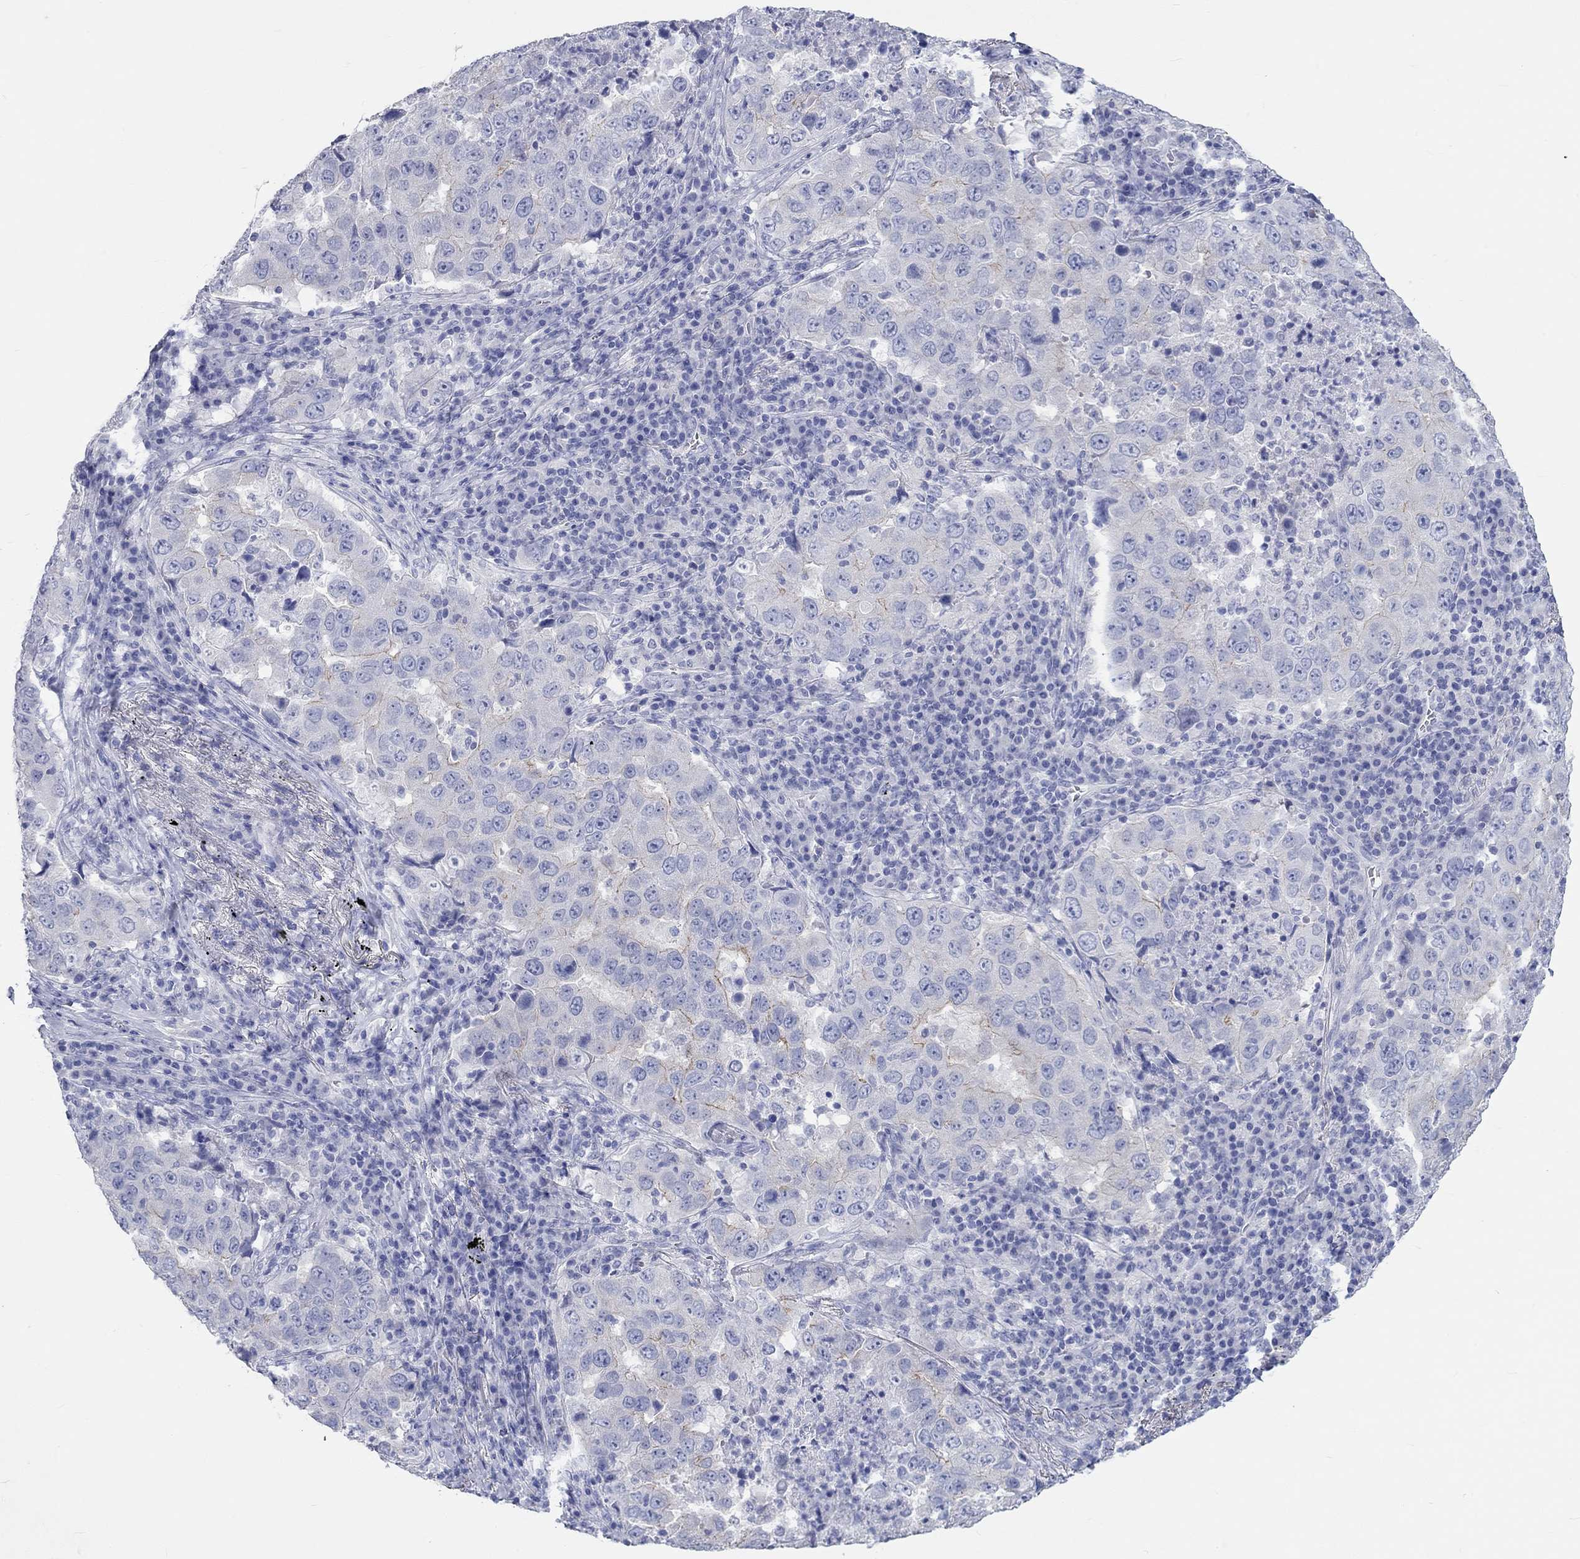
{"staining": {"intensity": "weak", "quantity": "<25%", "location": "cytoplasmic/membranous"}, "tissue": "lung cancer", "cell_type": "Tumor cells", "image_type": "cancer", "snomed": [{"axis": "morphology", "description": "Adenocarcinoma, NOS"}, {"axis": "topography", "description": "Lung"}], "caption": "DAB (3,3'-diaminobenzidine) immunohistochemical staining of adenocarcinoma (lung) shows no significant expression in tumor cells.", "gene": "SPATA9", "patient": {"sex": "male", "age": 73}}